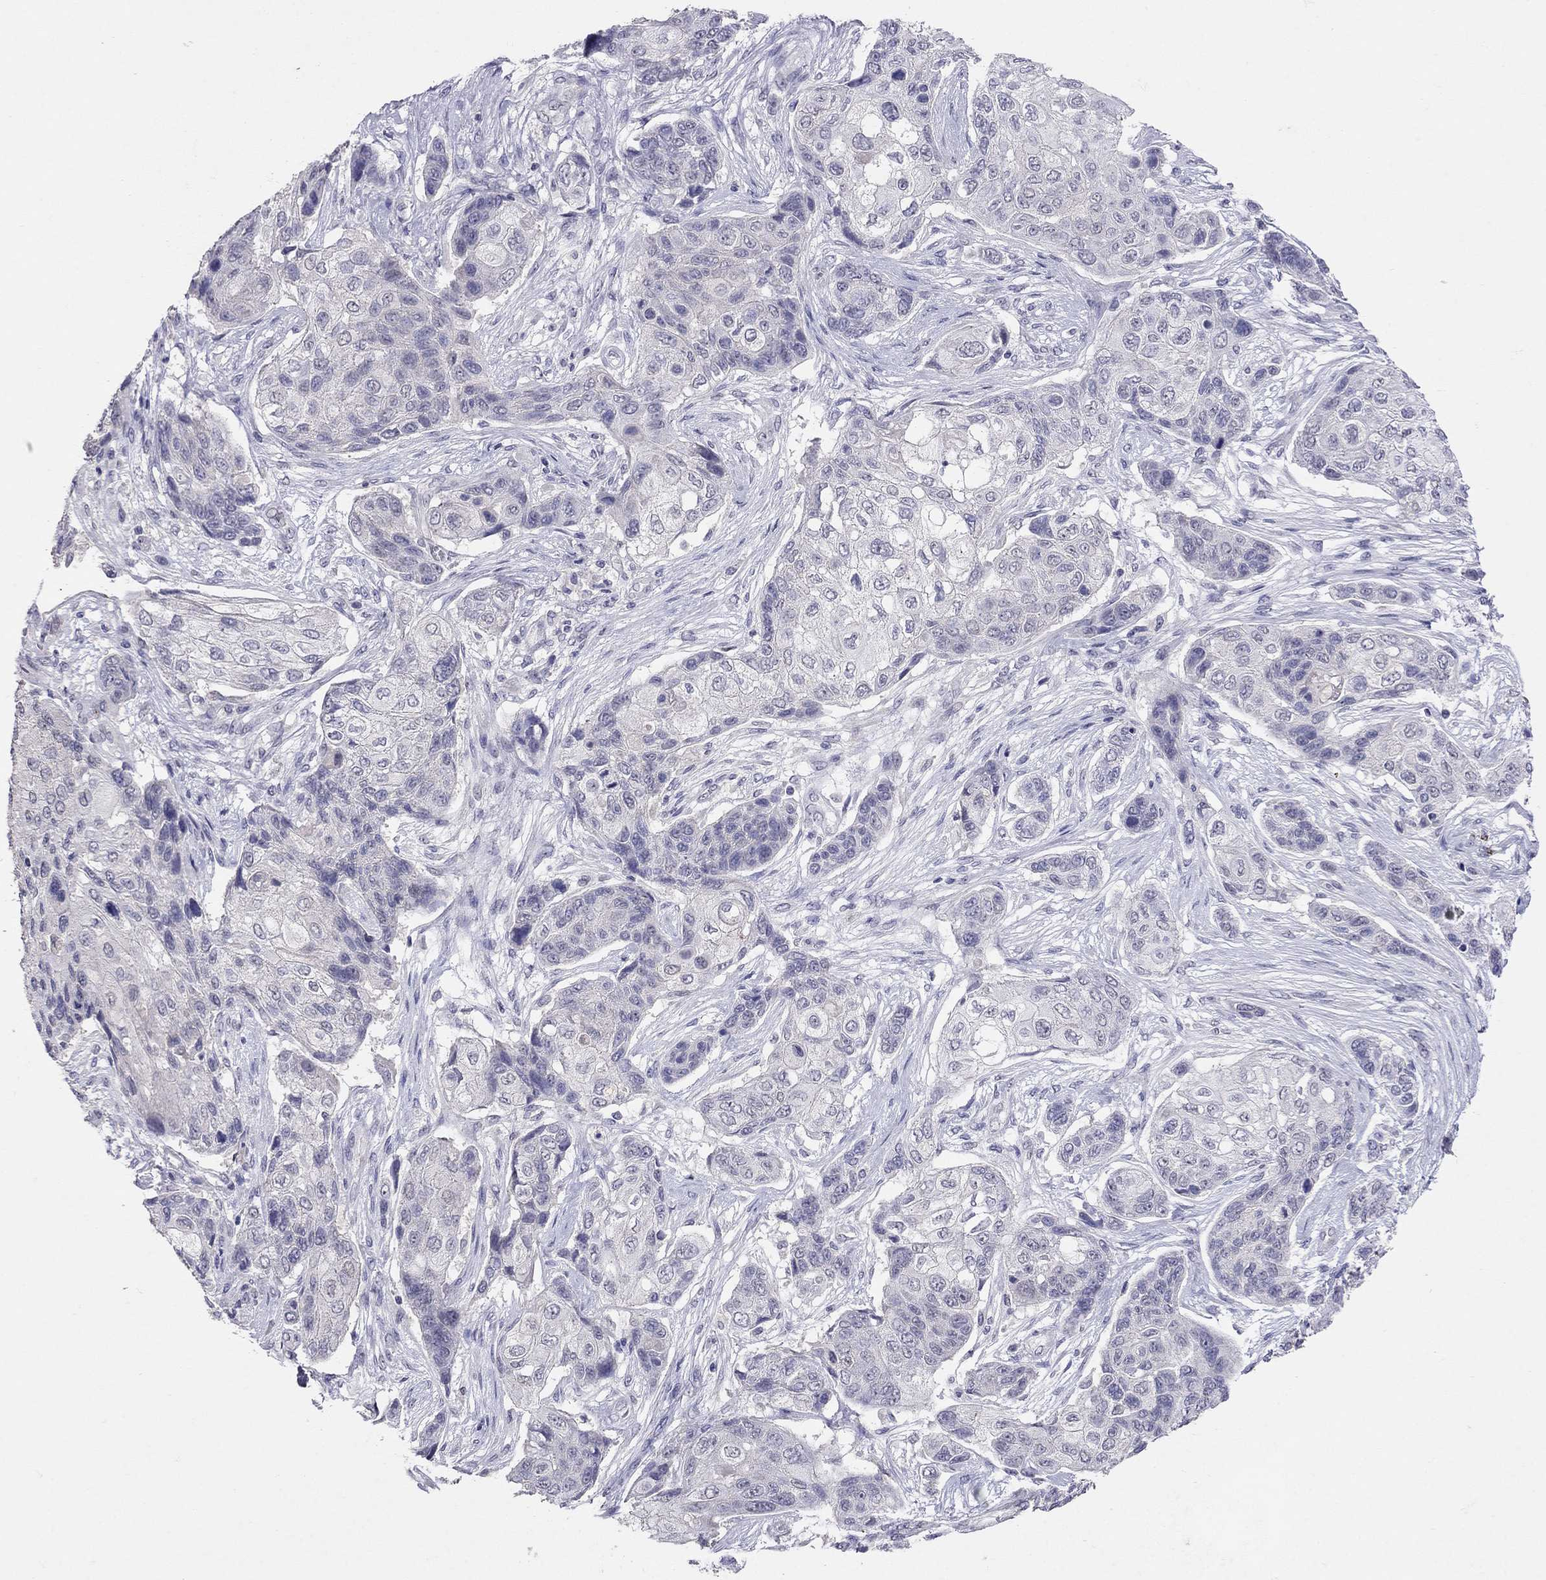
{"staining": {"intensity": "negative", "quantity": "none", "location": "none"}, "tissue": "lung cancer", "cell_type": "Tumor cells", "image_type": "cancer", "snomed": [{"axis": "morphology", "description": "Squamous cell carcinoma, NOS"}, {"axis": "topography", "description": "Lung"}], "caption": "DAB immunohistochemical staining of squamous cell carcinoma (lung) exhibits no significant staining in tumor cells.", "gene": "FST", "patient": {"sex": "male", "age": 69}}